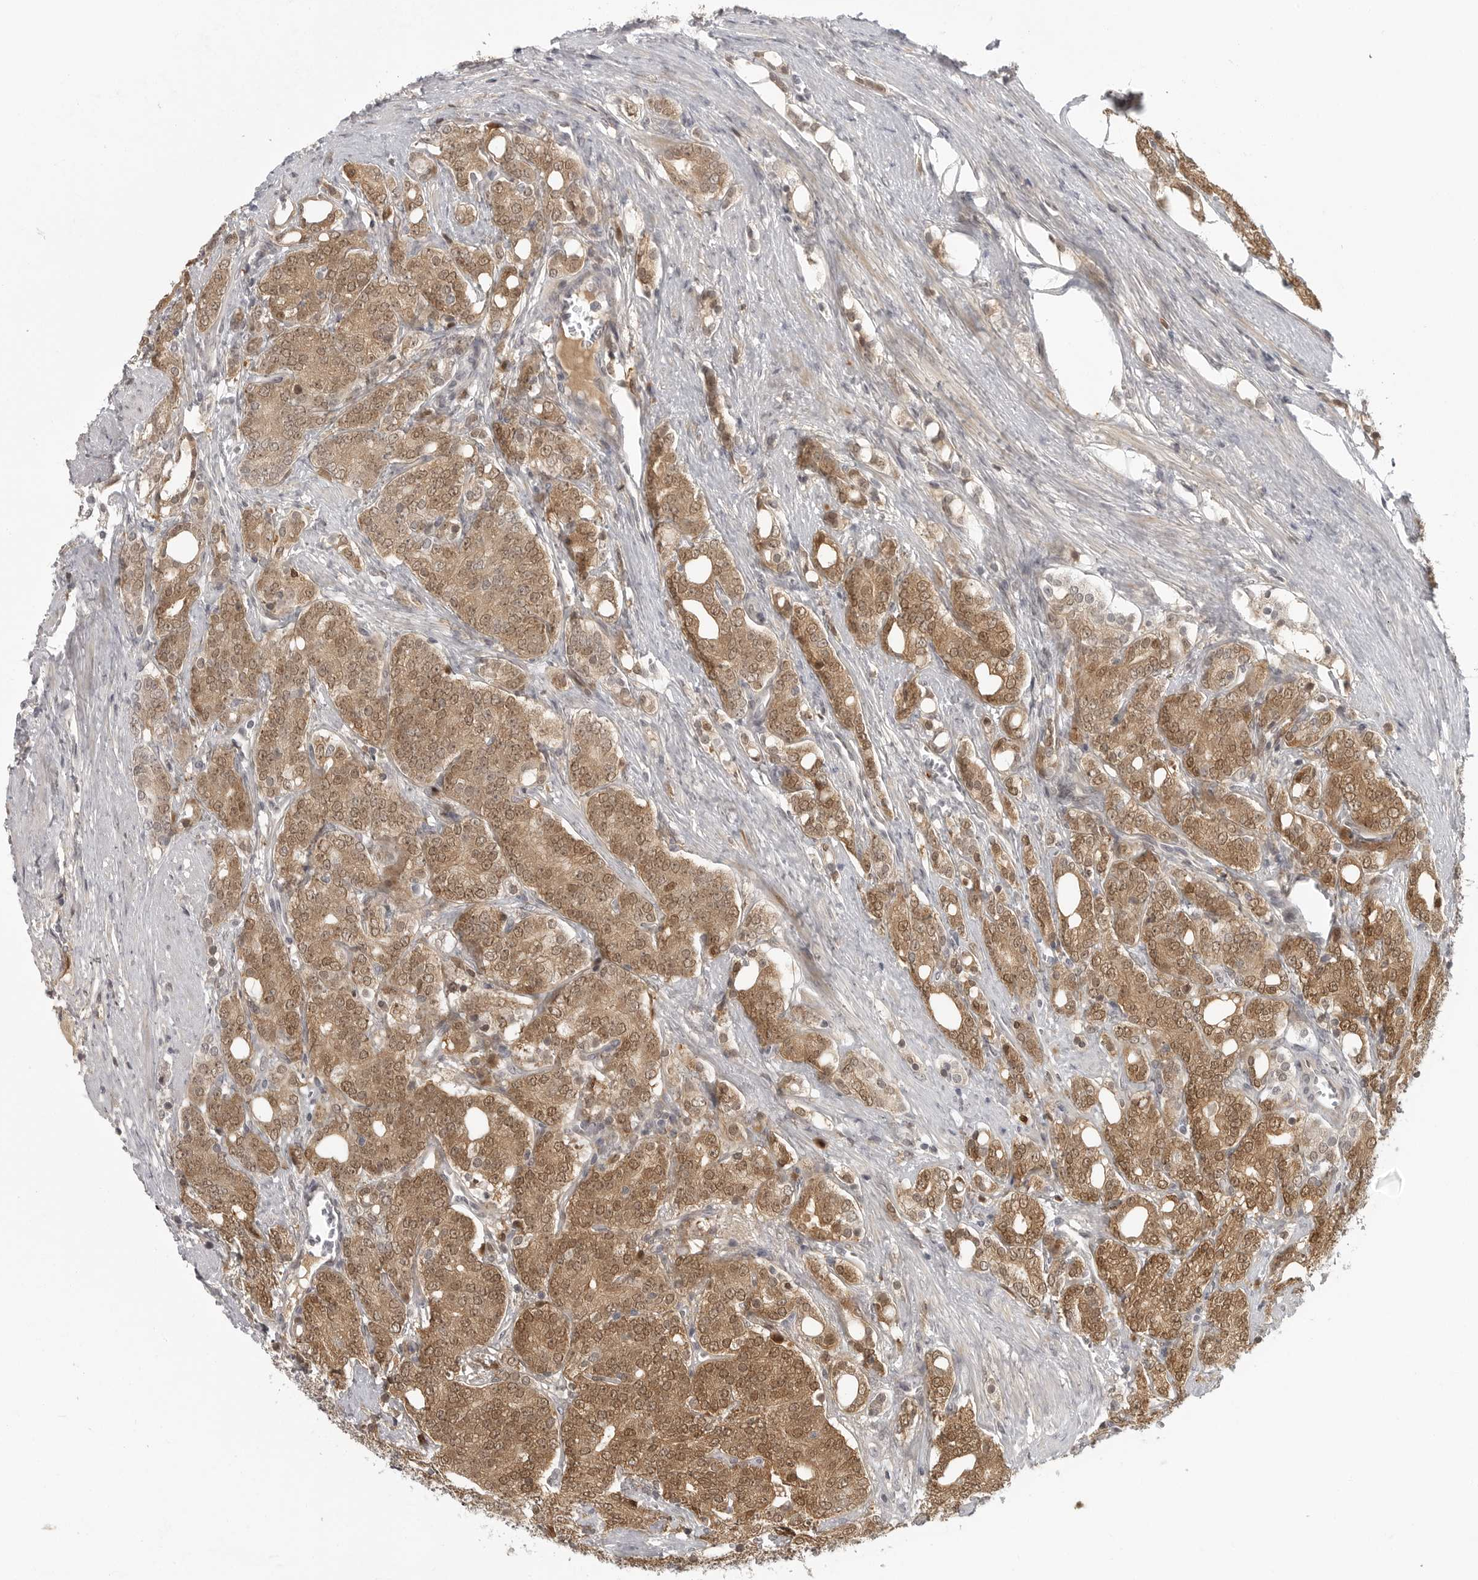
{"staining": {"intensity": "moderate", "quantity": ">75%", "location": "cytoplasmic/membranous,nuclear"}, "tissue": "prostate cancer", "cell_type": "Tumor cells", "image_type": "cancer", "snomed": [{"axis": "morphology", "description": "Adenocarcinoma, High grade"}, {"axis": "topography", "description": "Prostate"}], "caption": "Protein staining reveals moderate cytoplasmic/membranous and nuclear expression in about >75% of tumor cells in prostate cancer.", "gene": "CTIF", "patient": {"sex": "male", "age": 57}}